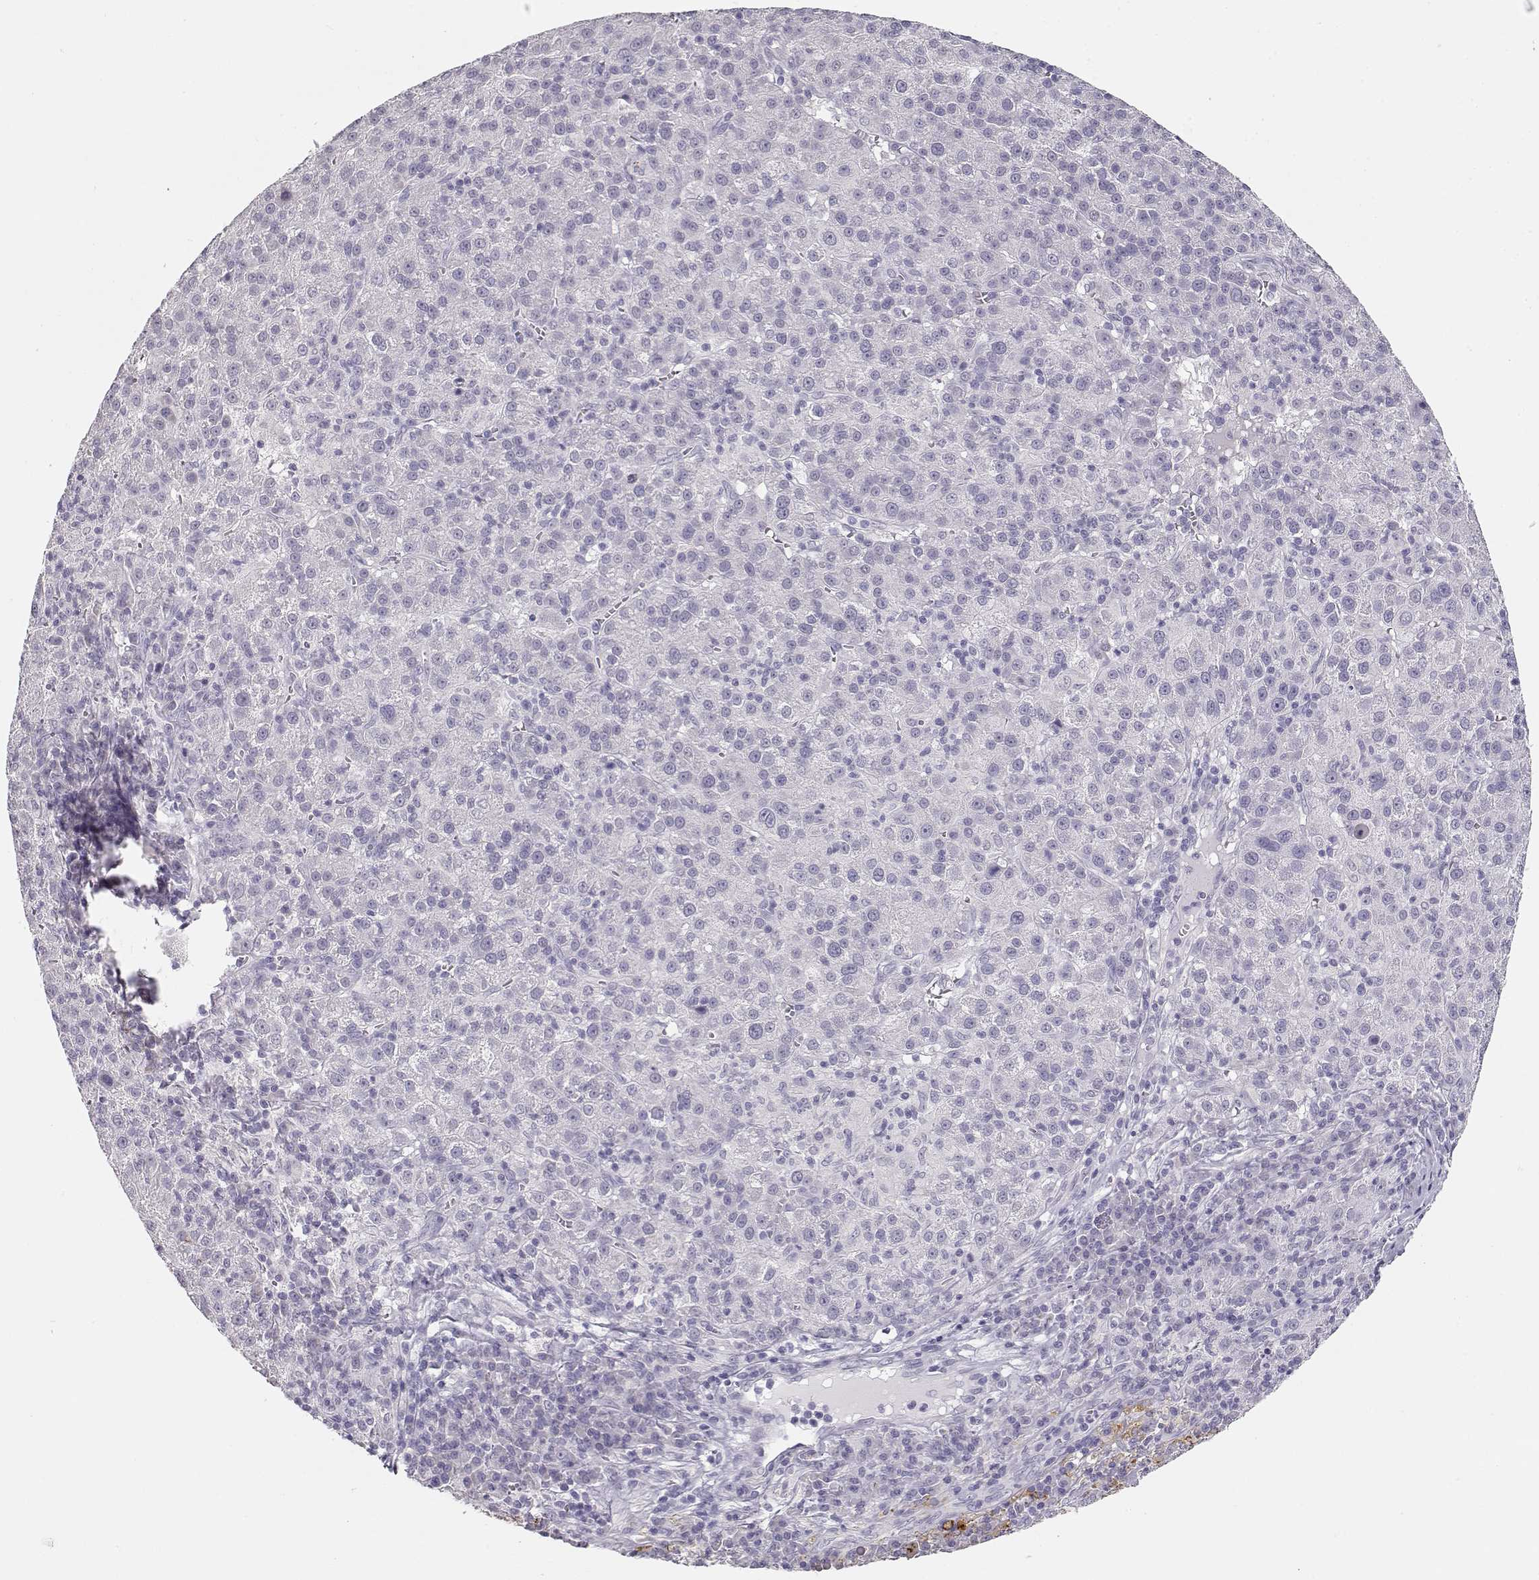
{"staining": {"intensity": "negative", "quantity": "none", "location": "none"}, "tissue": "liver cancer", "cell_type": "Tumor cells", "image_type": "cancer", "snomed": [{"axis": "morphology", "description": "Carcinoma, Hepatocellular, NOS"}, {"axis": "topography", "description": "Liver"}], "caption": "An IHC micrograph of liver hepatocellular carcinoma is shown. There is no staining in tumor cells of liver hepatocellular carcinoma.", "gene": "NUTM1", "patient": {"sex": "female", "age": 60}}